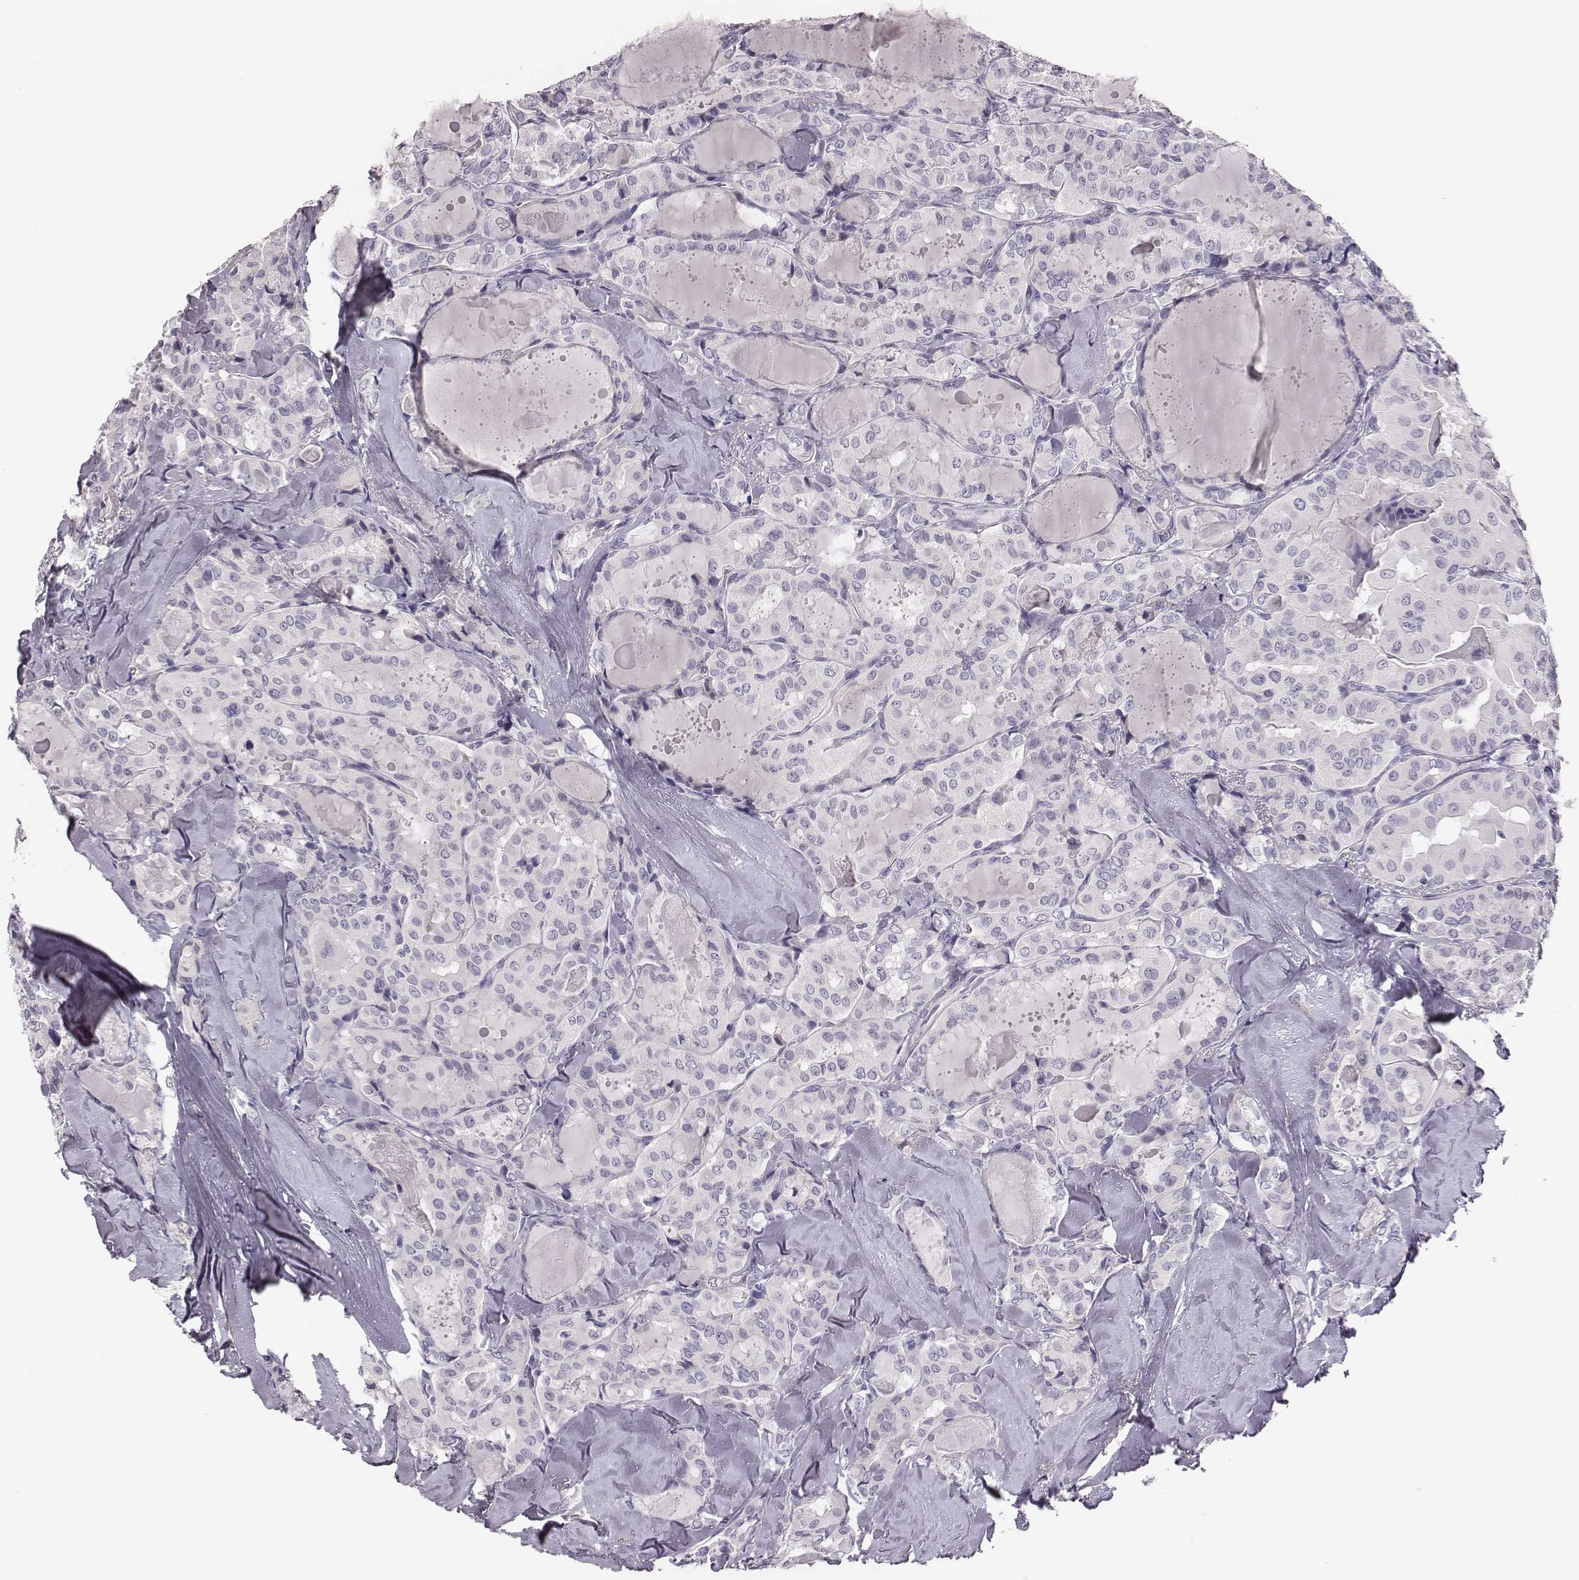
{"staining": {"intensity": "negative", "quantity": "none", "location": "none"}, "tissue": "thyroid cancer", "cell_type": "Tumor cells", "image_type": "cancer", "snomed": [{"axis": "morphology", "description": "Papillary adenocarcinoma, NOS"}, {"axis": "topography", "description": "Thyroid gland"}], "caption": "Immunohistochemistry photomicrograph of thyroid cancer (papillary adenocarcinoma) stained for a protein (brown), which shows no positivity in tumor cells.", "gene": "GUCA1A", "patient": {"sex": "female", "age": 41}}